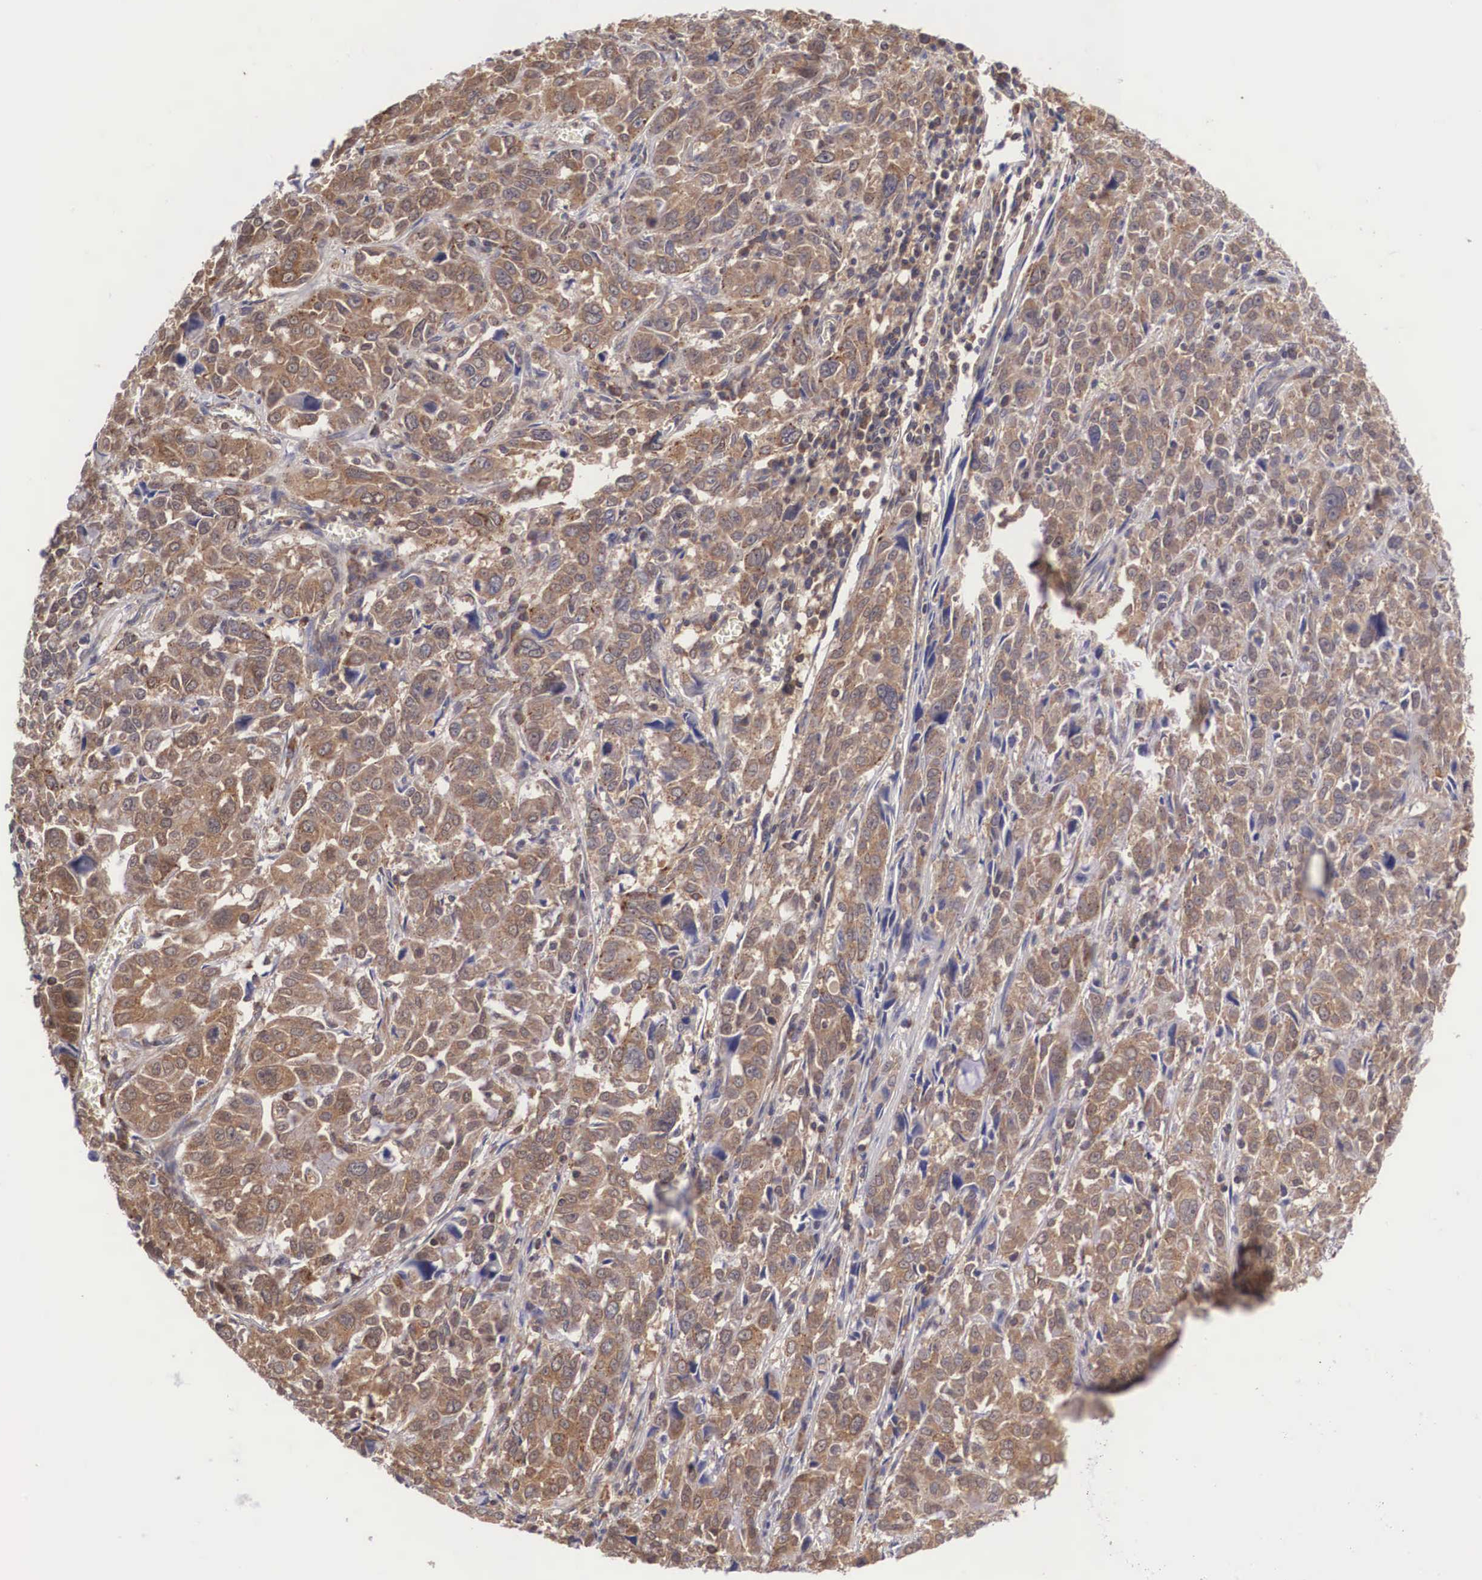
{"staining": {"intensity": "moderate", "quantity": ">75%", "location": "cytoplasmic/membranous"}, "tissue": "pancreatic cancer", "cell_type": "Tumor cells", "image_type": "cancer", "snomed": [{"axis": "morphology", "description": "Adenocarcinoma, NOS"}, {"axis": "topography", "description": "Pancreas"}], "caption": "Immunohistochemical staining of human pancreatic adenocarcinoma exhibits medium levels of moderate cytoplasmic/membranous protein staining in about >75% of tumor cells.", "gene": "DHRS1", "patient": {"sex": "female", "age": 52}}